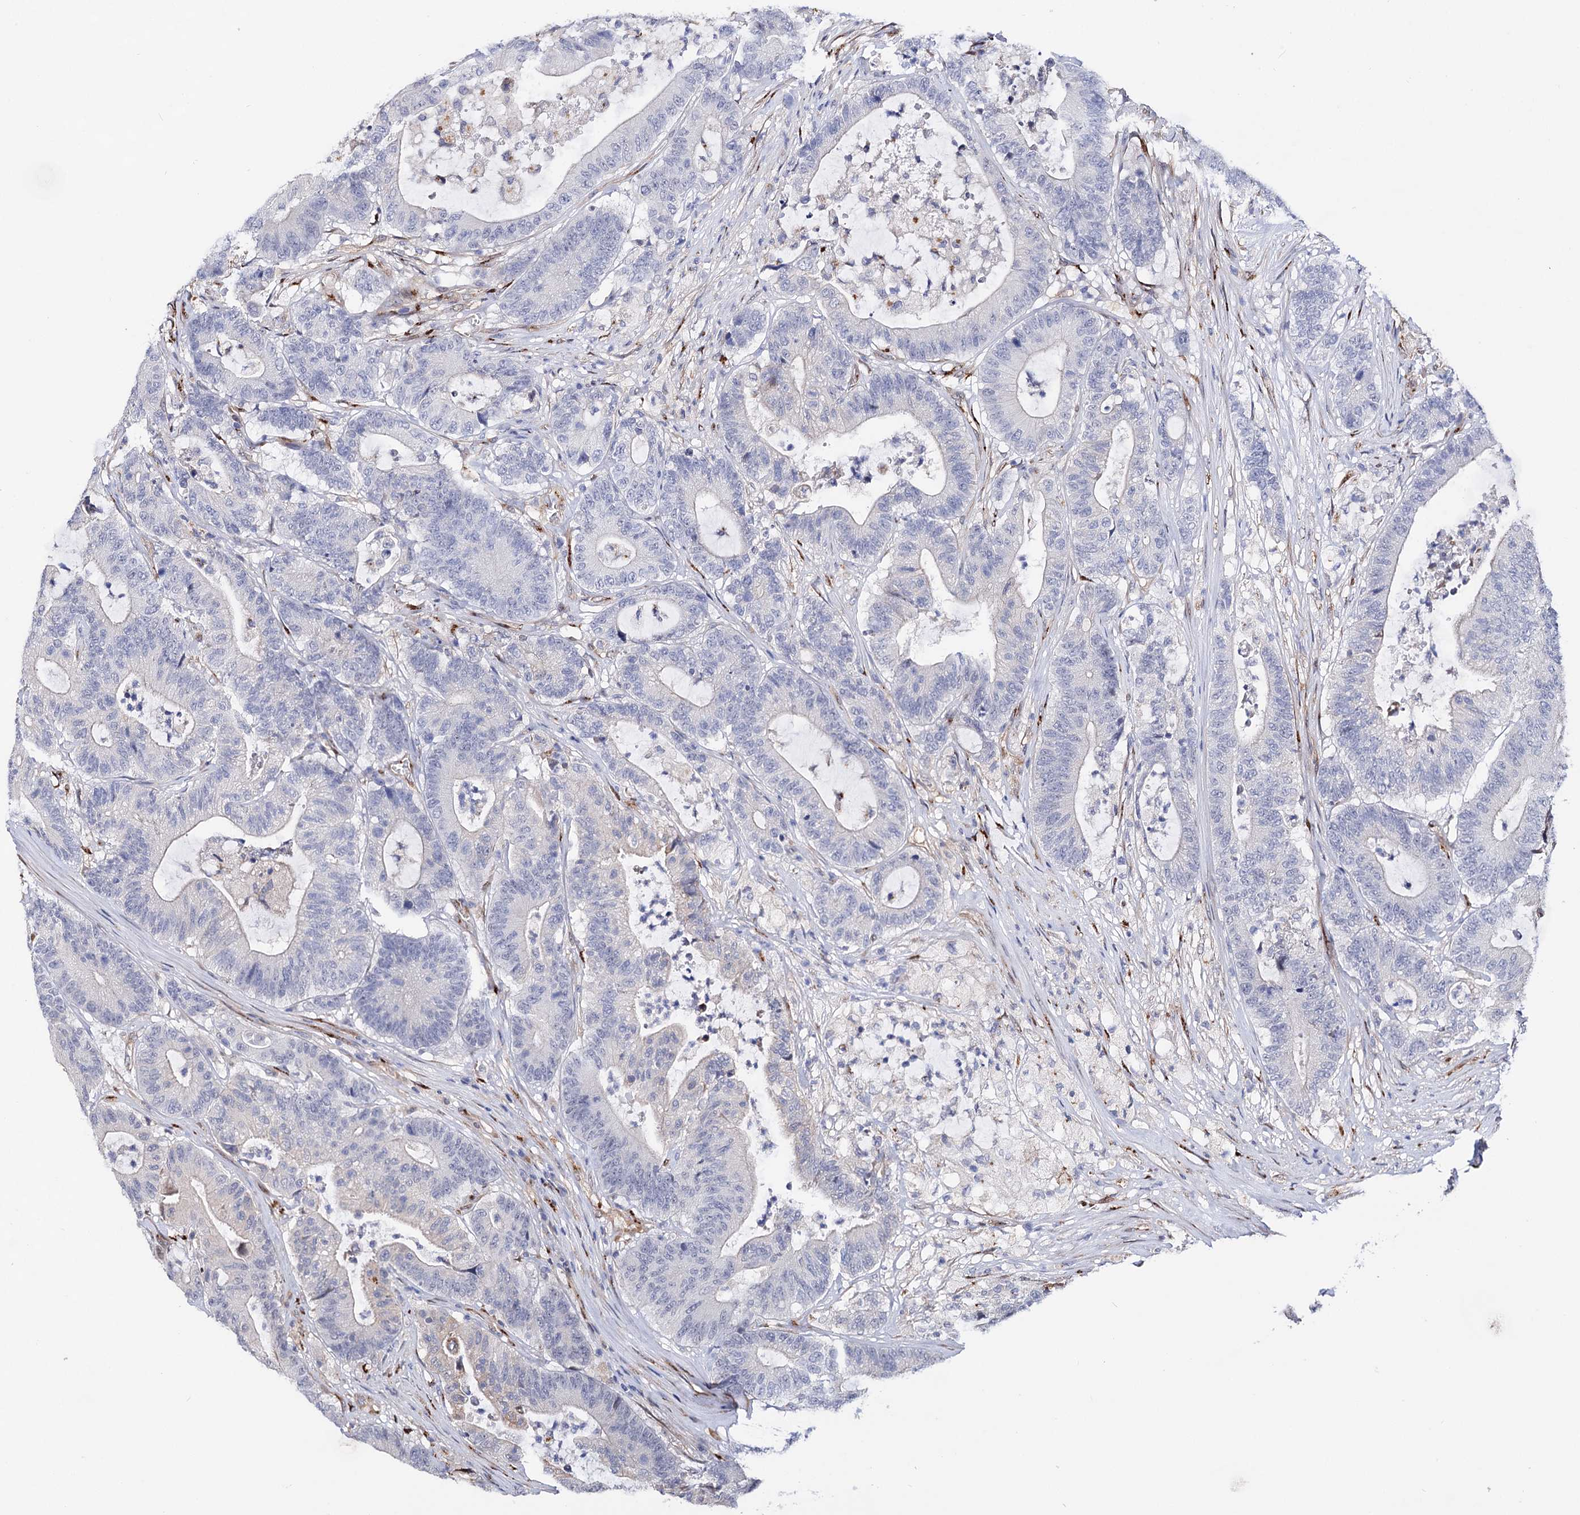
{"staining": {"intensity": "moderate", "quantity": "<25%", "location": "cytoplasmic/membranous"}, "tissue": "colorectal cancer", "cell_type": "Tumor cells", "image_type": "cancer", "snomed": [{"axis": "morphology", "description": "Adenocarcinoma, NOS"}, {"axis": "topography", "description": "Colon"}], "caption": "Tumor cells demonstrate low levels of moderate cytoplasmic/membranous positivity in approximately <25% of cells in adenocarcinoma (colorectal).", "gene": "C11orf96", "patient": {"sex": "female", "age": 84}}